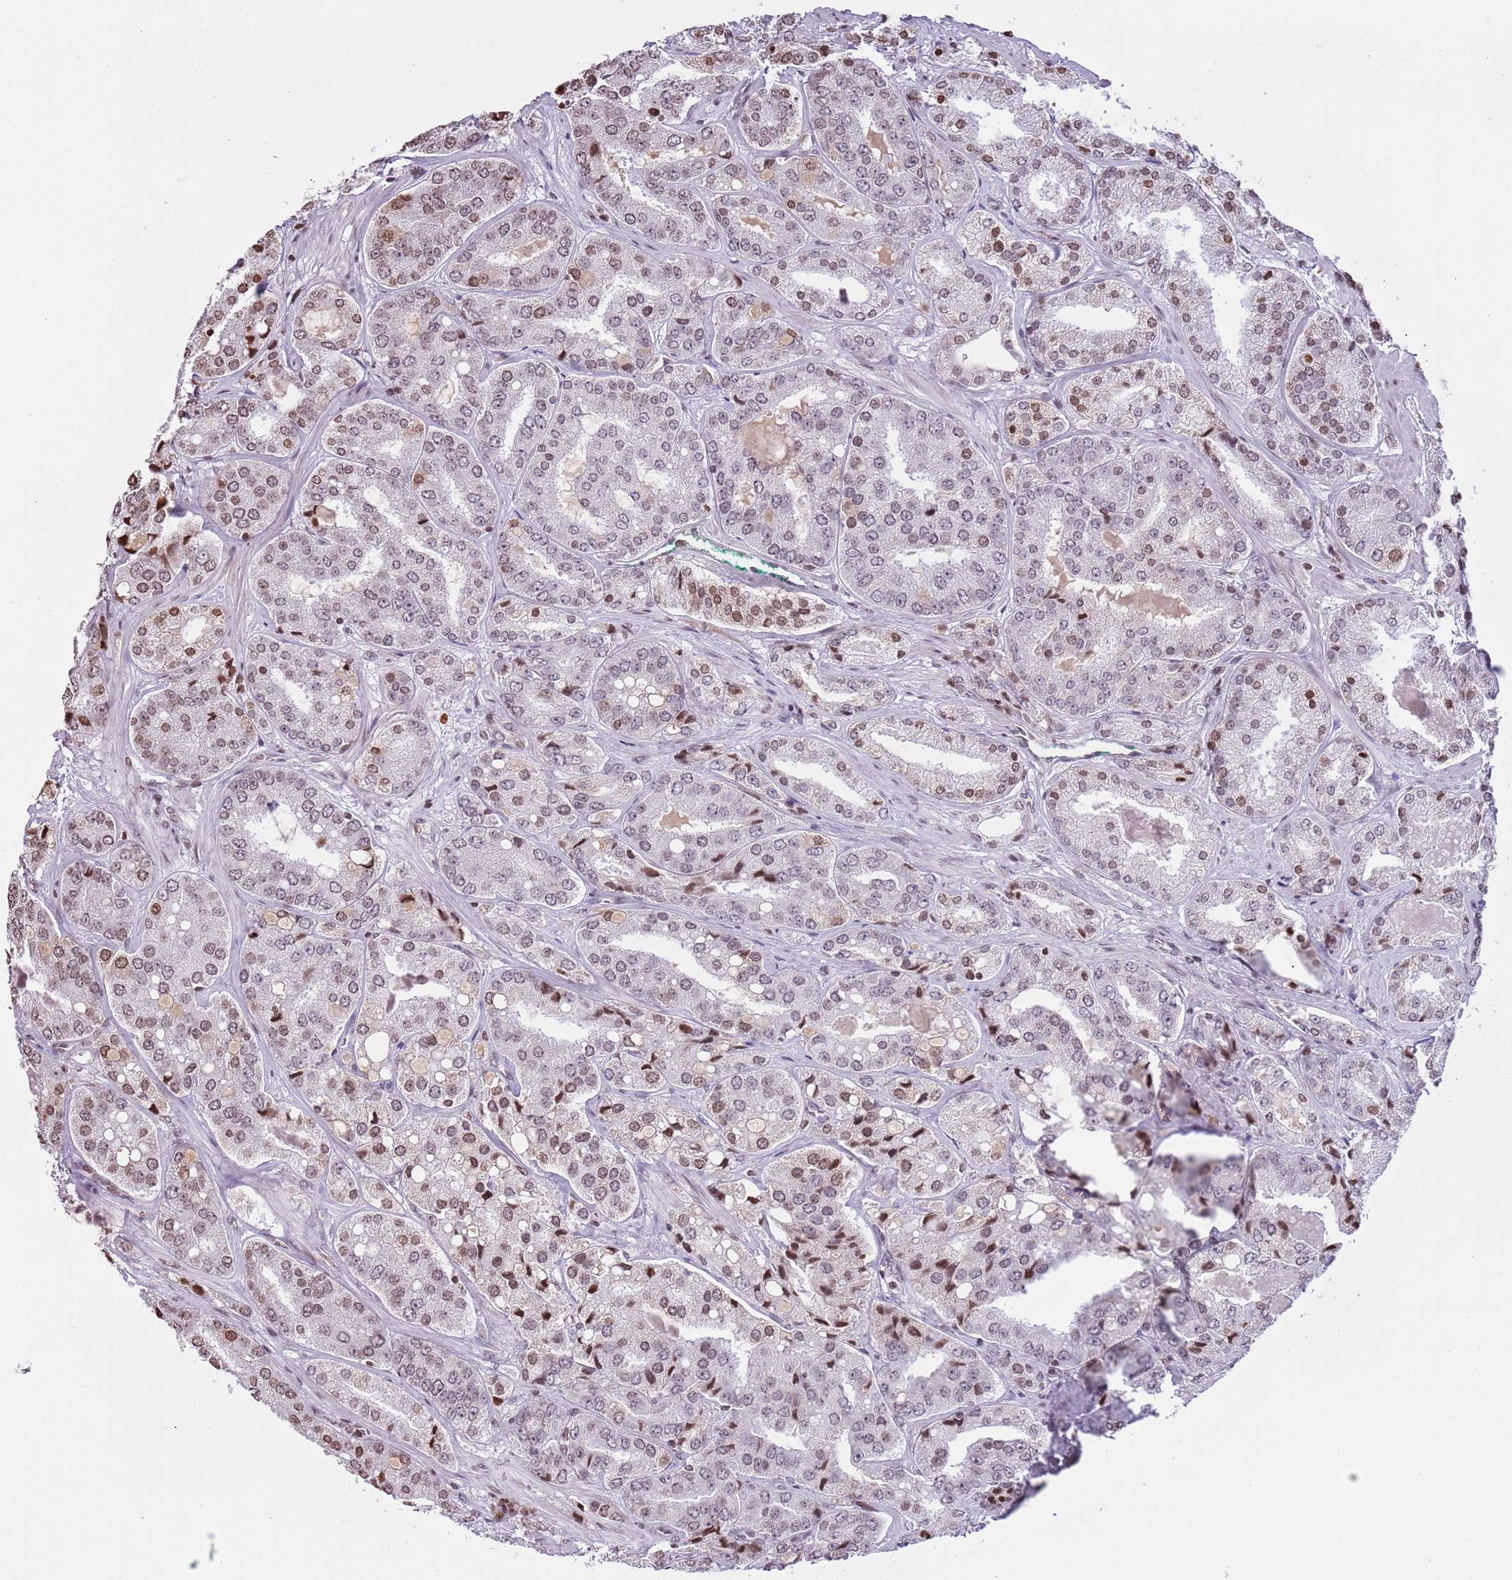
{"staining": {"intensity": "moderate", "quantity": "25%-75%", "location": "nuclear"}, "tissue": "prostate cancer", "cell_type": "Tumor cells", "image_type": "cancer", "snomed": [{"axis": "morphology", "description": "Adenocarcinoma, High grade"}, {"axis": "topography", "description": "Prostate"}], "caption": "IHC (DAB) staining of prostate cancer displays moderate nuclear protein expression in approximately 25%-75% of tumor cells.", "gene": "KPNA3", "patient": {"sex": "male", "age": 63}}